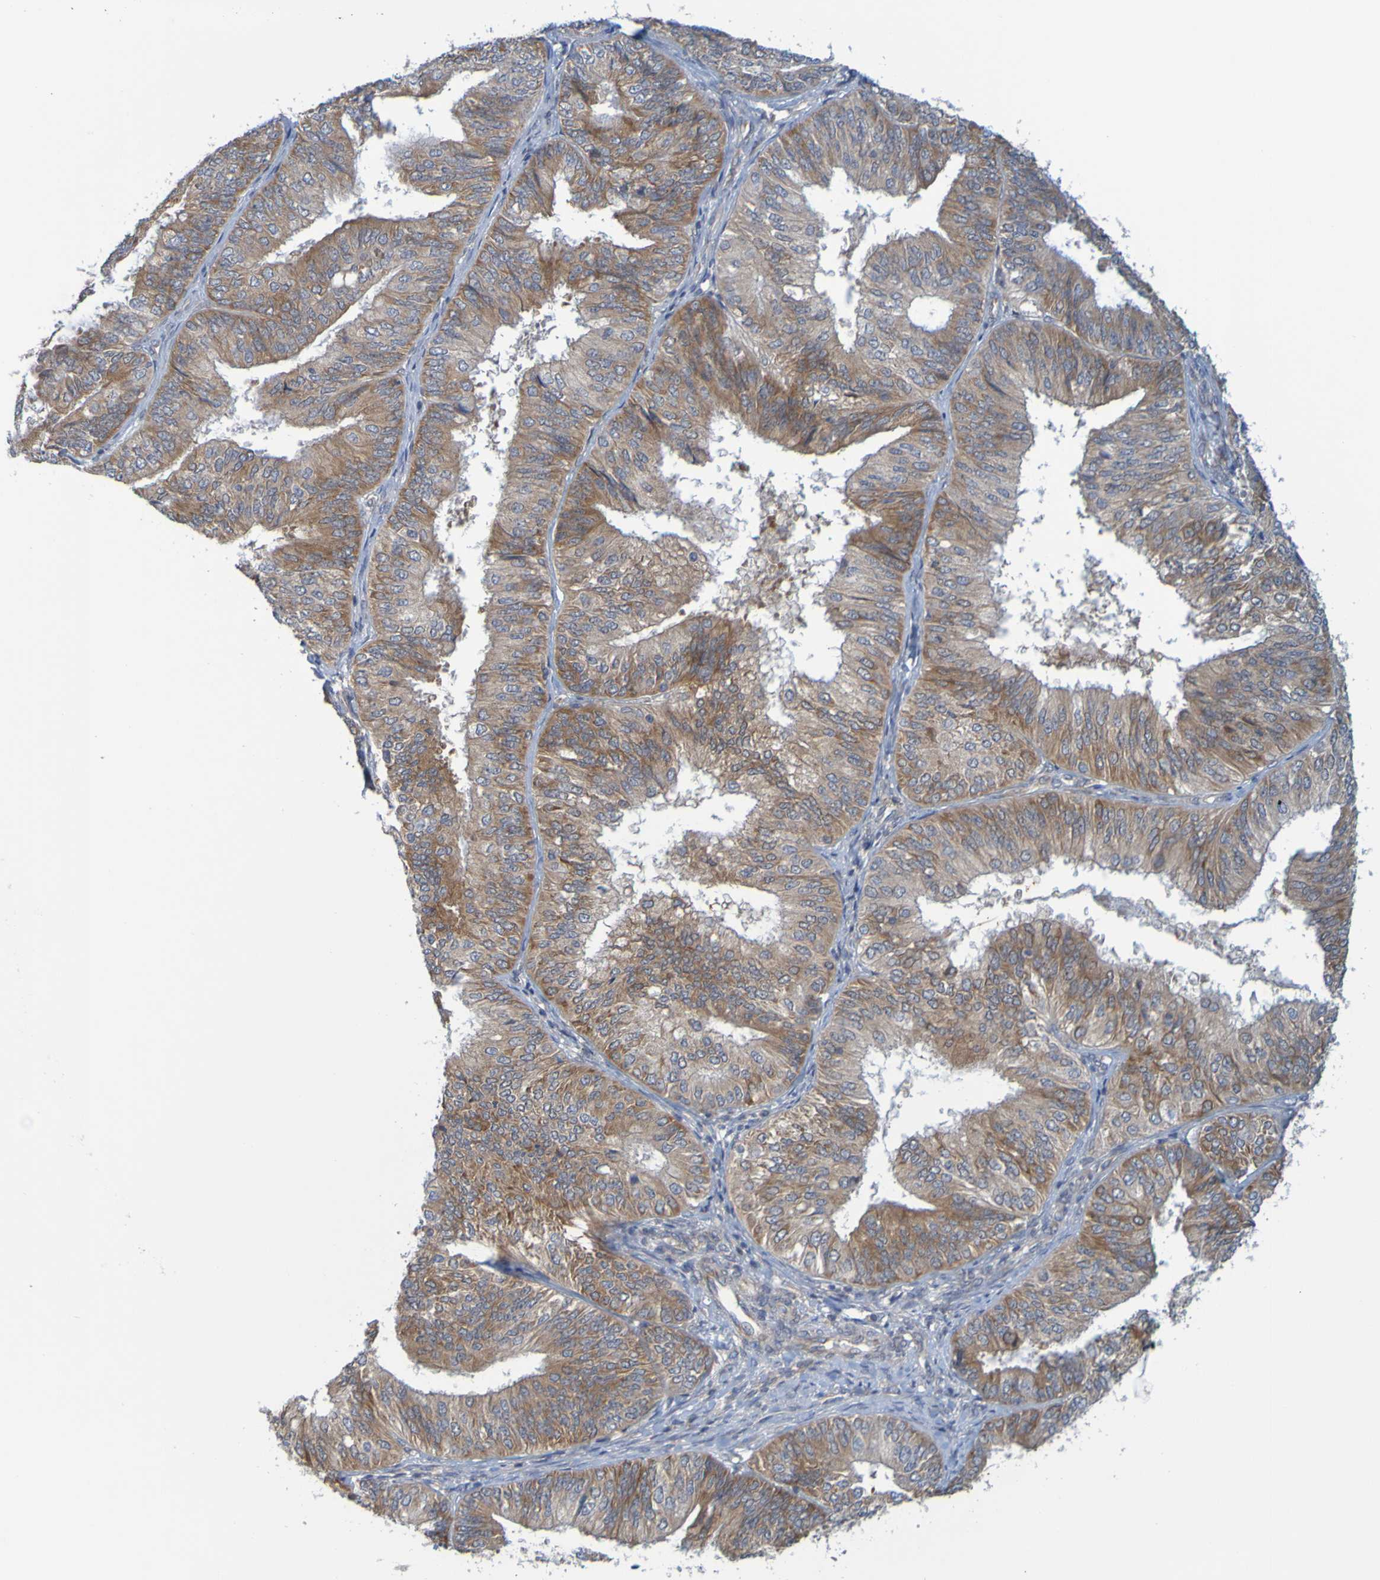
{"staining": {"intensity": "moderate", "quantity": ">75%", "location": "cytoplasmic/membranous"}, "tissue": "endometrial cancer", "cell_type": "Tumor cells", "image_type": "cancer", "snomed": [{"axis": "morphology", "description": "Adenocarcinoma, NOS"}, {"axis": "topography", "description": "Endometrium"}], "caption": "A brown stain labels moderate cytoplasmic/membranous staining of a protein in human endometrial cancer (adenocarcinoma) tumor cells.", "gene": "MOGS", "patient": {"sex": "female", "age": 58}}